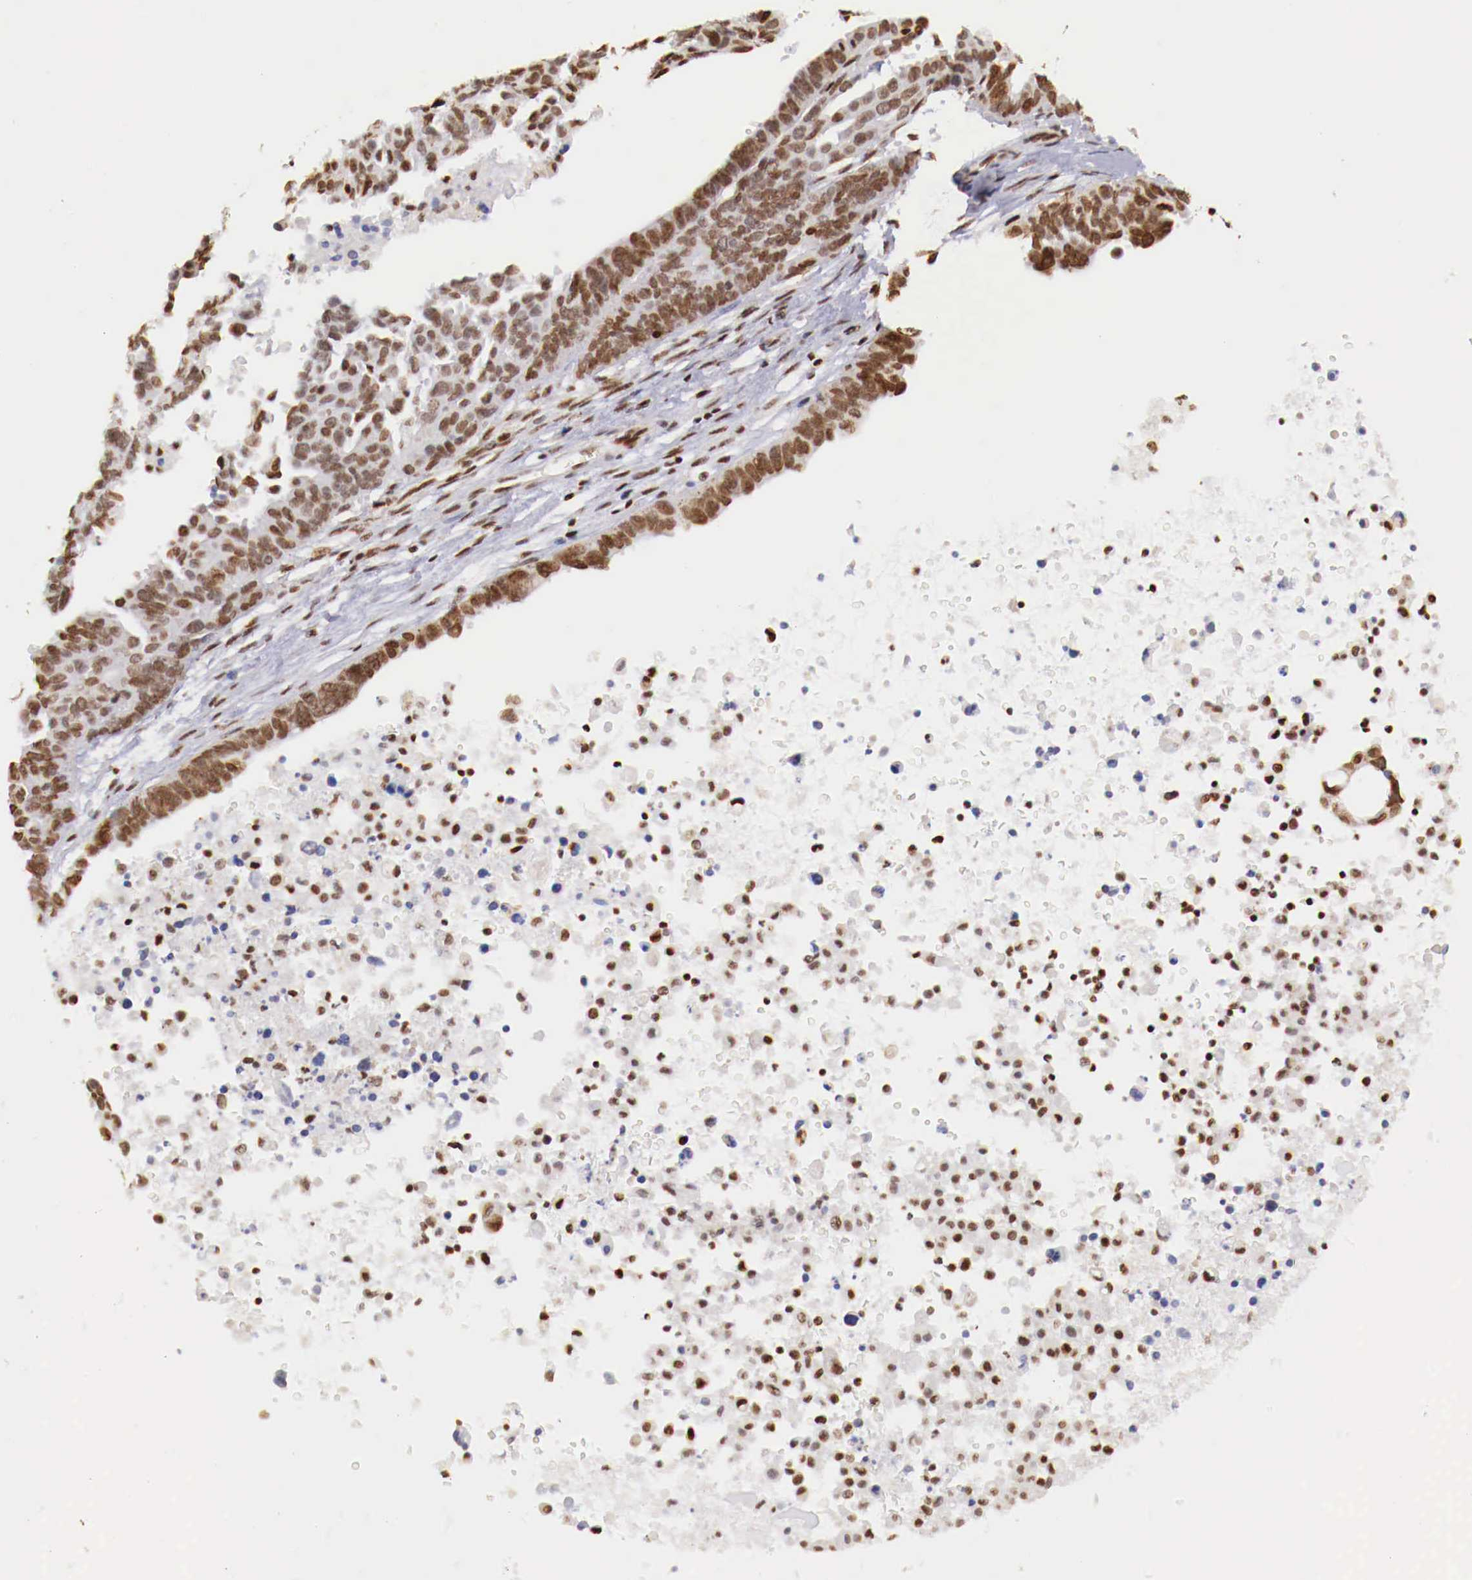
{"staining": {"intensity": "moderate", "quantity": ">75%", "location": "nuclear"}, "tissue": "ovarian cancer", "cell_type": "Tumor cells", "image_type": "cancer", "snomed": [{"axis": "morphology", "description": "Carcinoma, endometroid"}, {"axis": "morphology", "description": "Cystadenocarcinoma, serous, NOS"}, {"axis": "topography", "description": "Ovary"}], "caption": "Ovarian endometroid carcinoma was stained to show a protein in brown. There is medium levels of moderate nuclear staining in about >75% of tumor cells. (Brightfield microscopy of DAB IHC at high magnification).", "gene": "MAX", "patient": {"sex": "female", "age": 45}}